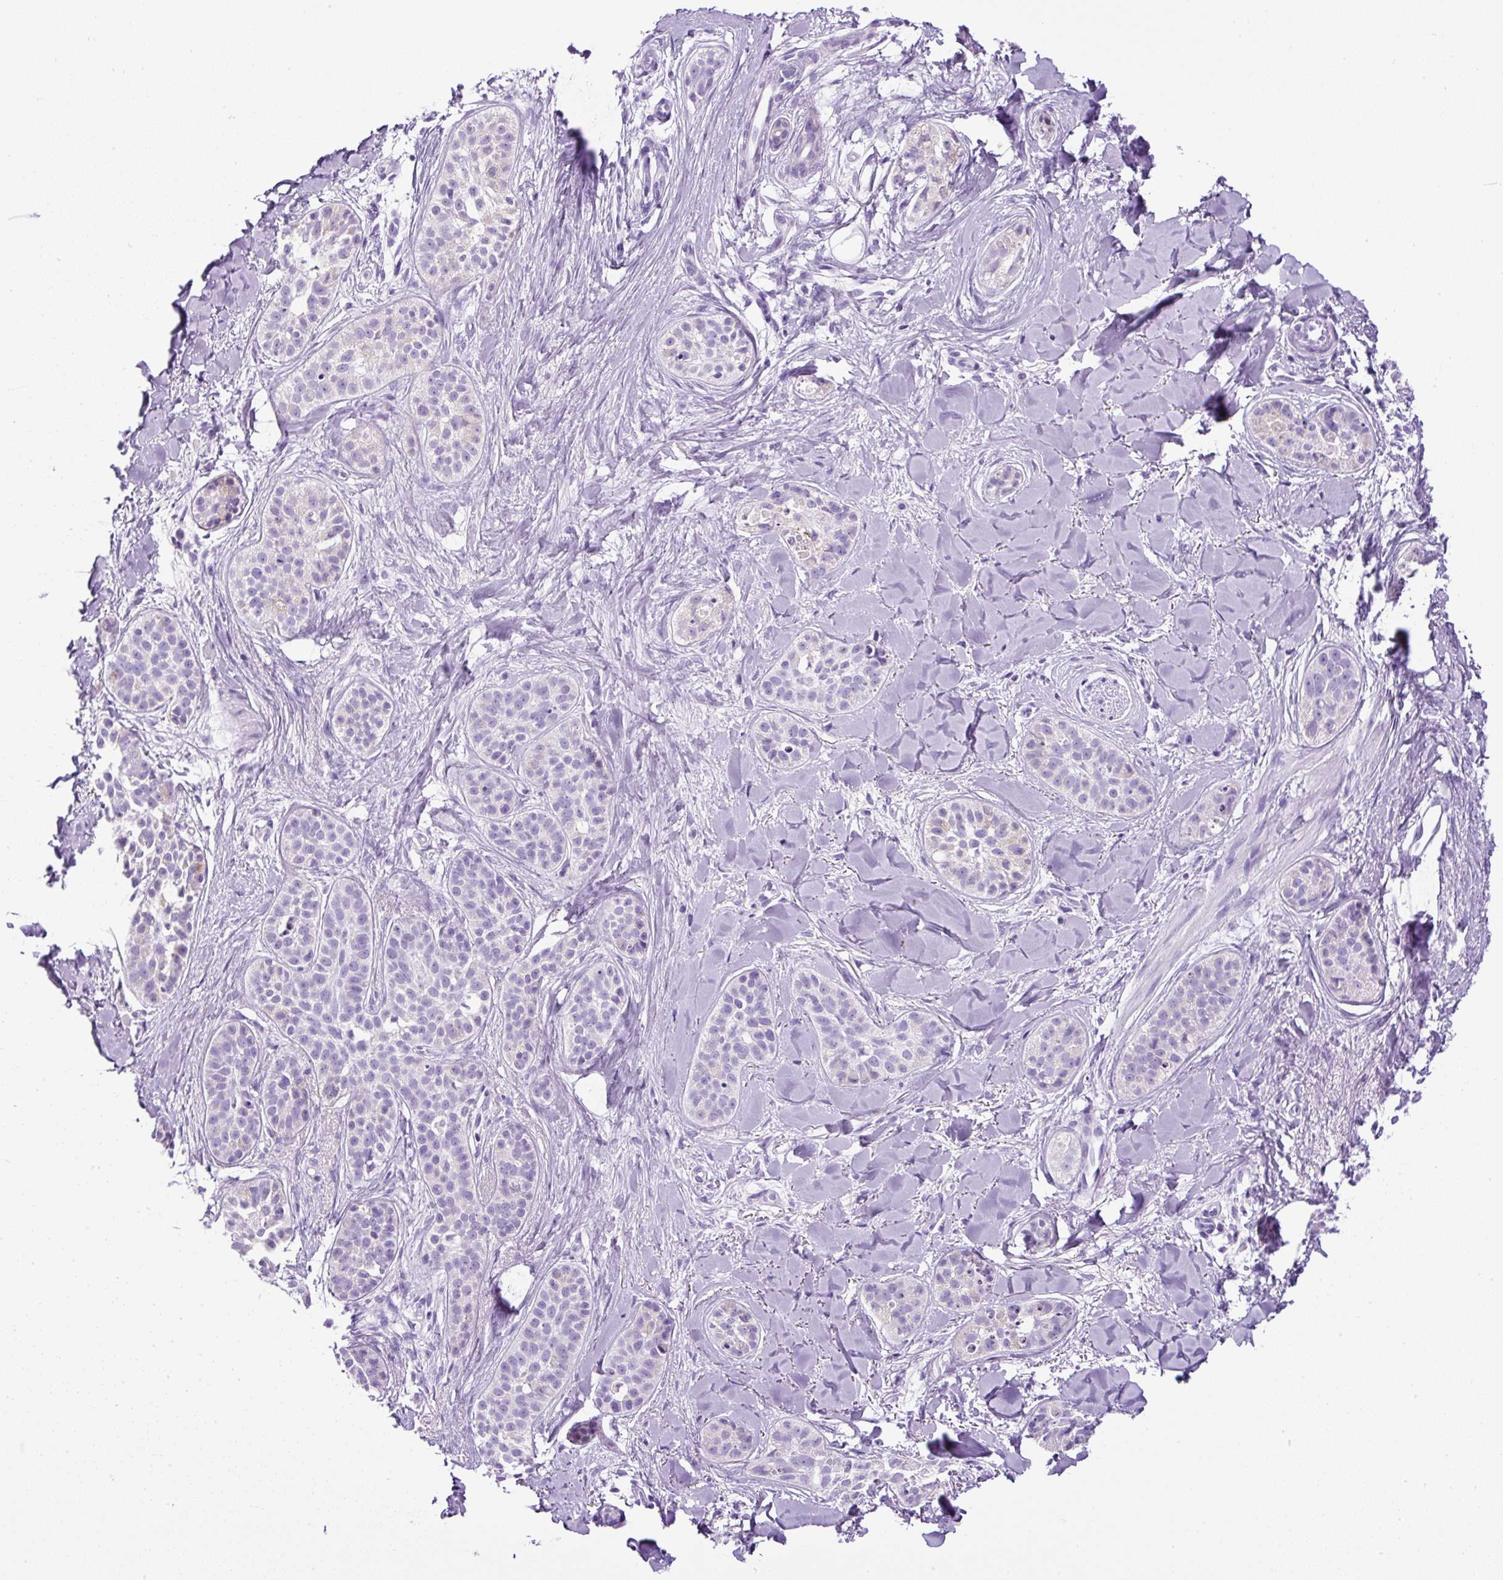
{"staining": {"intensity": "negative", "quantity": "none", "location": "none"}, "tissue": "skin cancer", "cell_type": "Tumor cells", "image_type": "cancer", "snomed": [{"axis": "morphology", "description": "Basal cell carcinoma"}, {"axis": "topography", "description": "Skin"}], "caption": "This histopathology image is of skin cancer stained with immunohistochemistry to label a protein in brown with the nuclei are counter-stained blue. There is no positivity in tumor cells.", "gene": "PDIA2", "patient": {"sex": "male", "age": 52}}